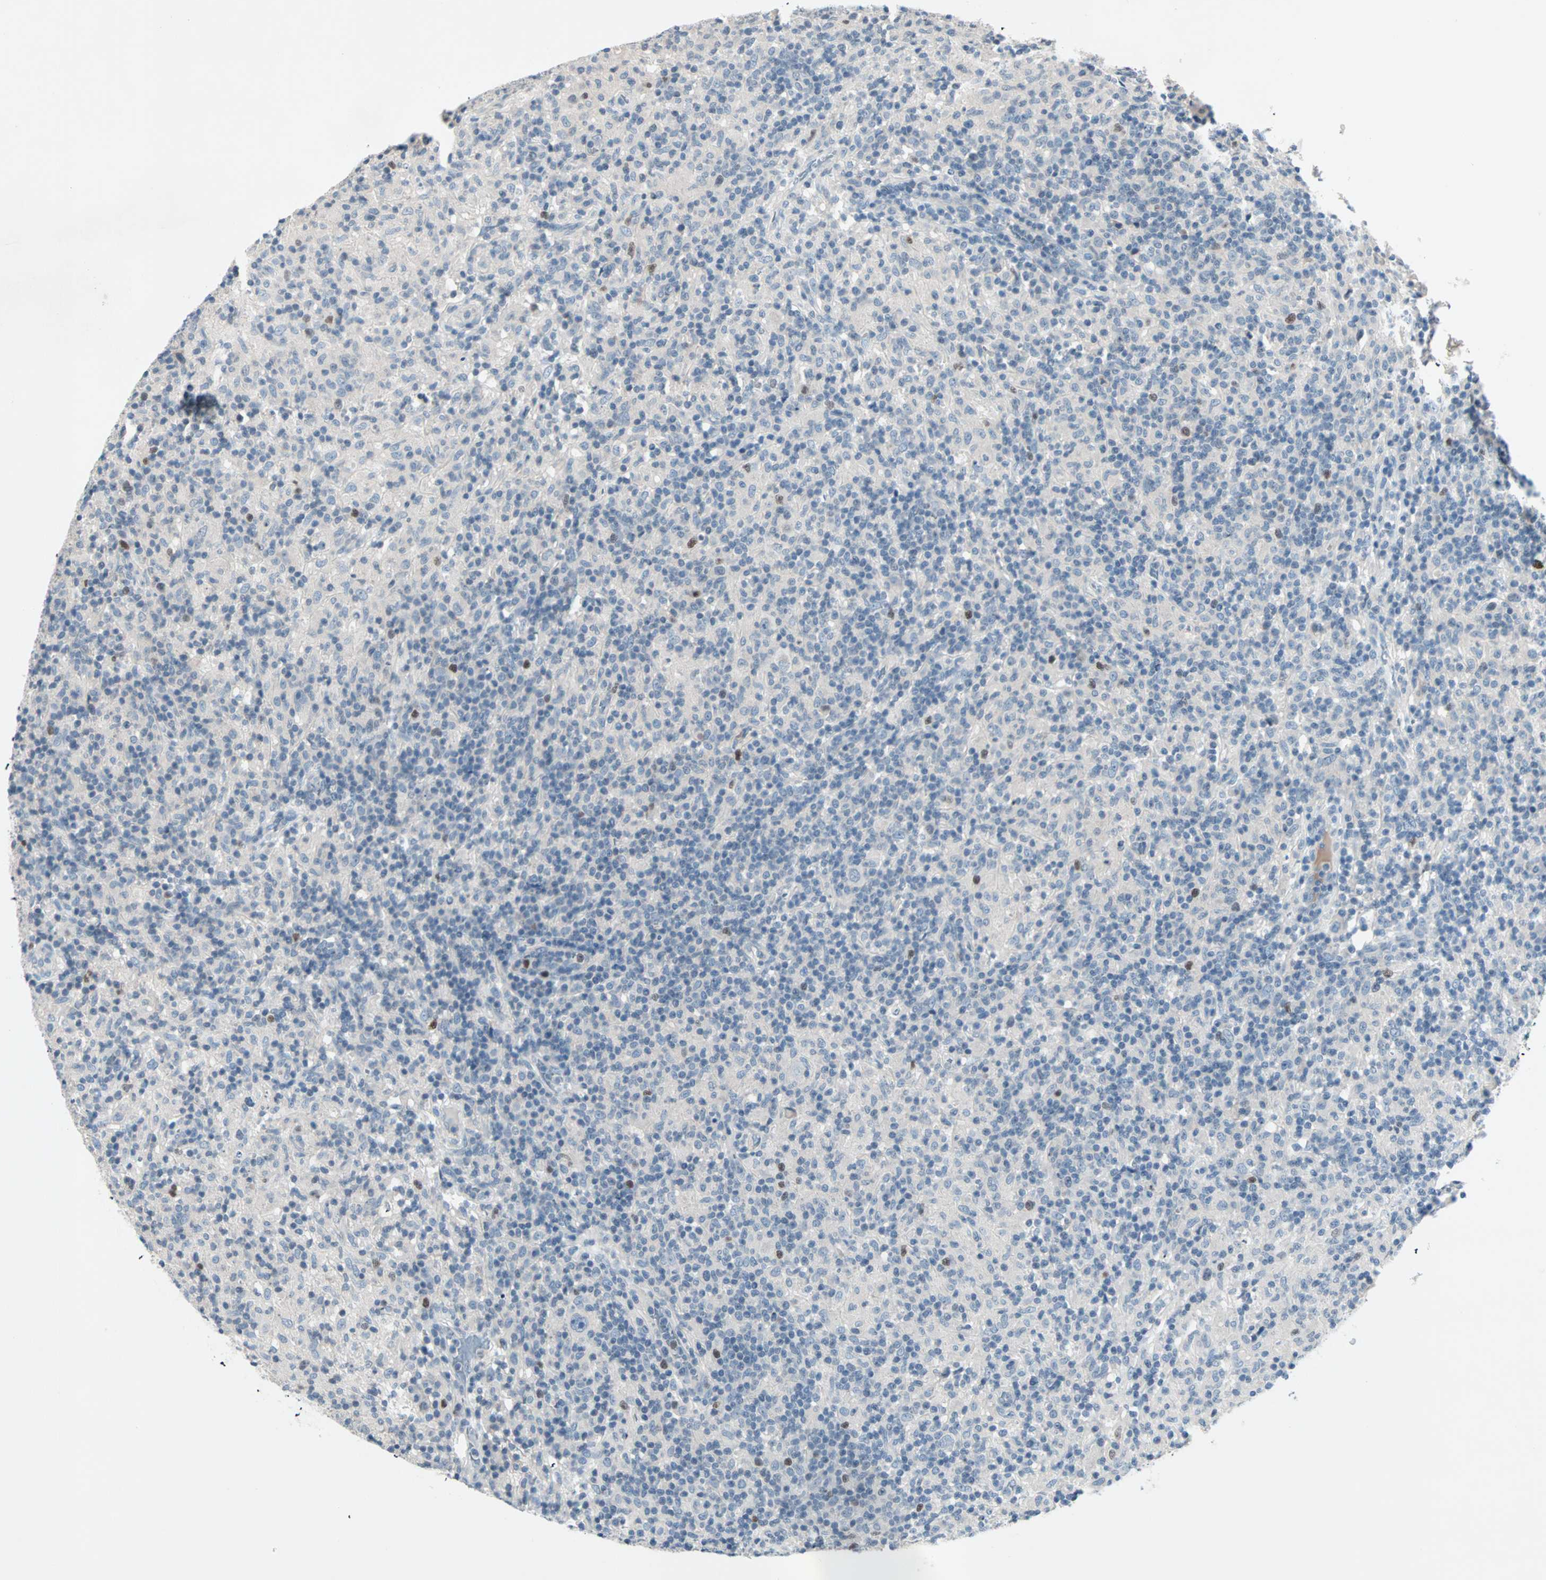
{"staining": {"intensity": "negative", "quantity": "none", "location": "none"}, "tissue": "lymphoma", "cell_type": "Tumor cells", "image_type": "cancer", "snomed": [{"axis": "morphology", "description": "Hodgkin's disease, NOS"}, {"axis": "topography", "description": "Lymph node"}], "caption": "This is an IHC micrograph of lymphoma. There is no positivity in tumor cells.", "gene": "CCNE2", "patient": {"sex": "male", "age": 70}}